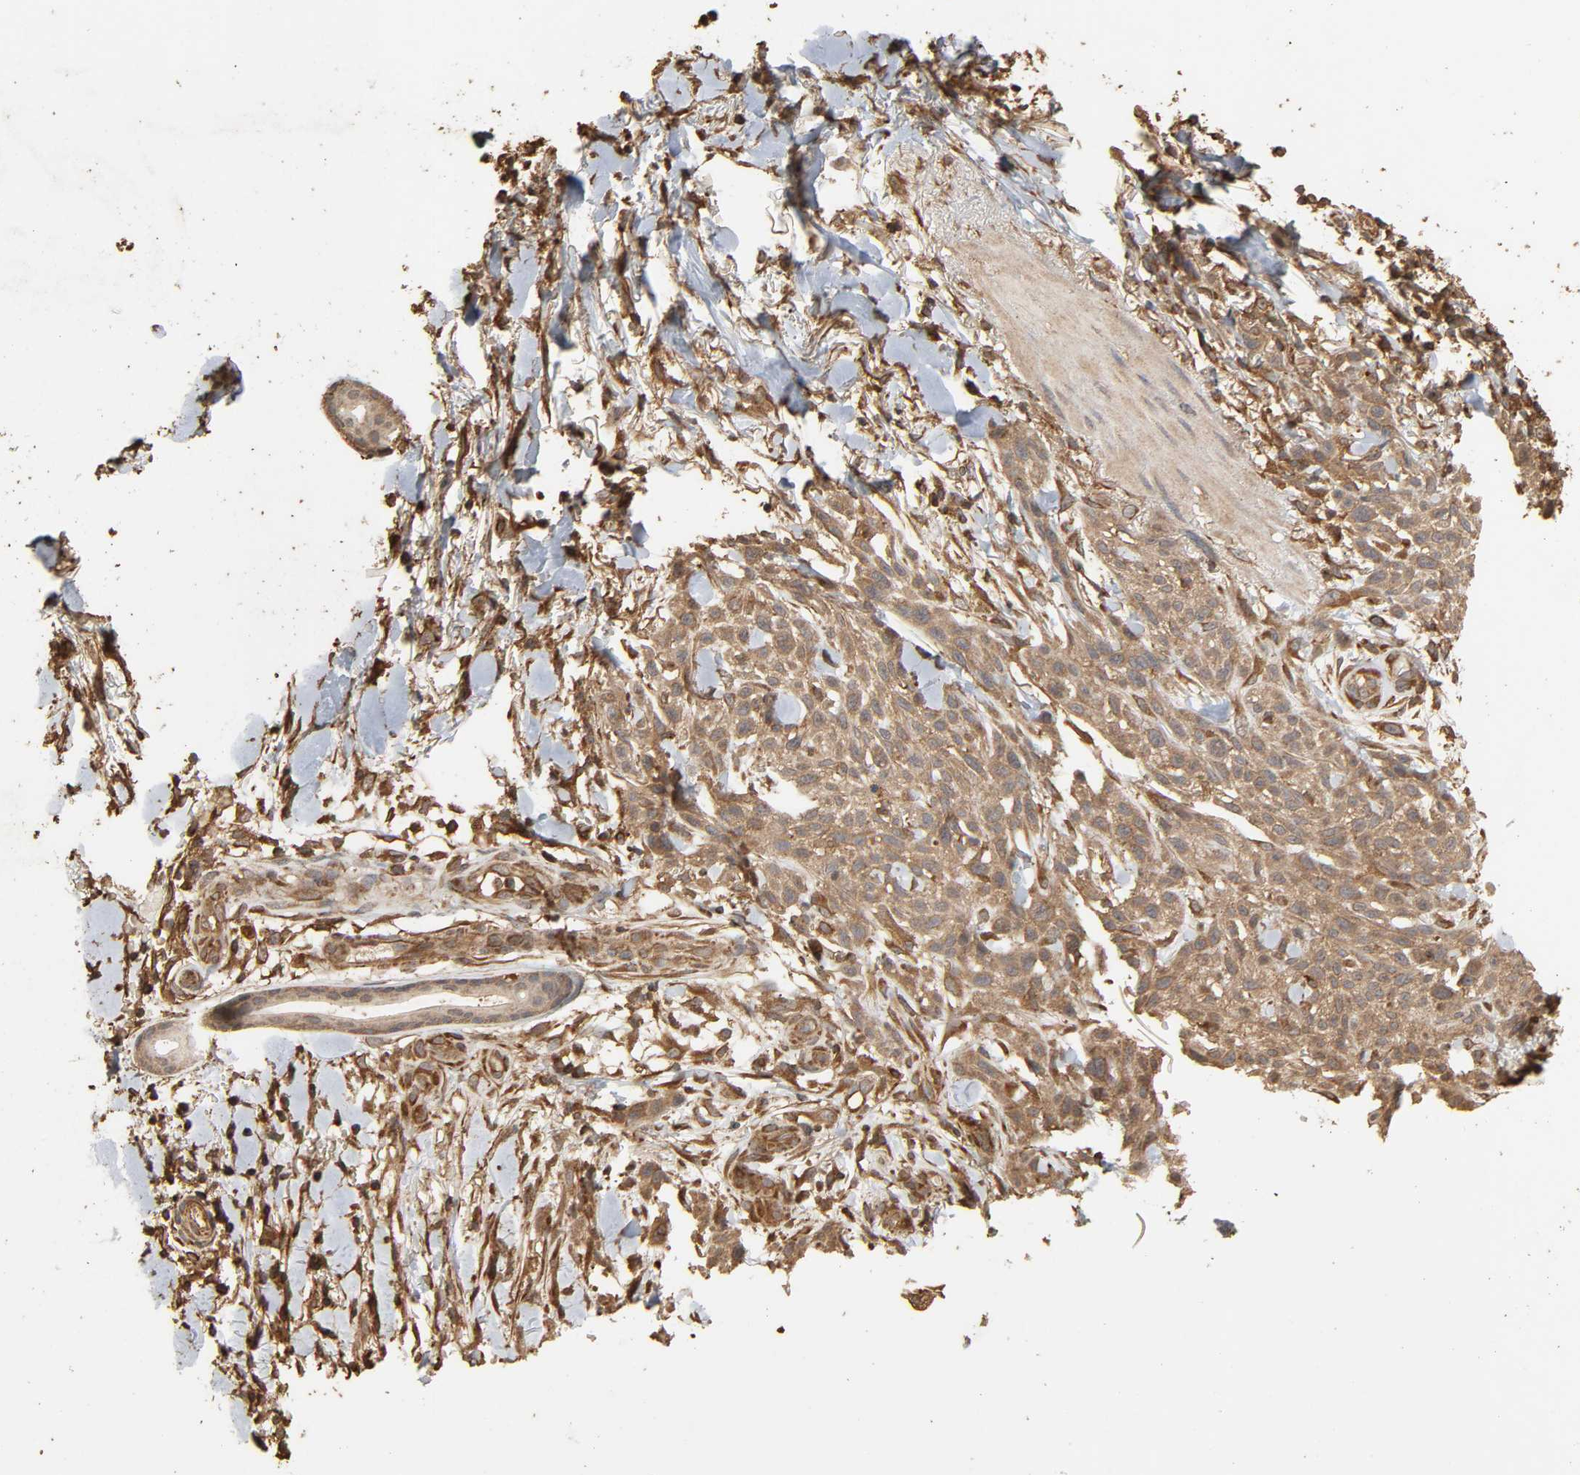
{"staining": {"intensity": "moderate", "quantity": ">75%", "location": "cytoplasmic/membranous"}, "tissue": "skin cancer", "cell_type": "Tumor cells", "image_type": "cancer", "snomed": [{"axis": "morphology", "description": "Squamous cell carcinoma, NOS"}, {"axis": "topography", "description": "Skin"}], "caption": "The photomicrograph shows staining of skin cancer (squamous cell carcinoma), revealing moderate cytoplasmic/membranous protein expression (brown color) within tumor cells.", "gene": "RPS6KA6", "patient": {"sex": "female", "age": 42}}